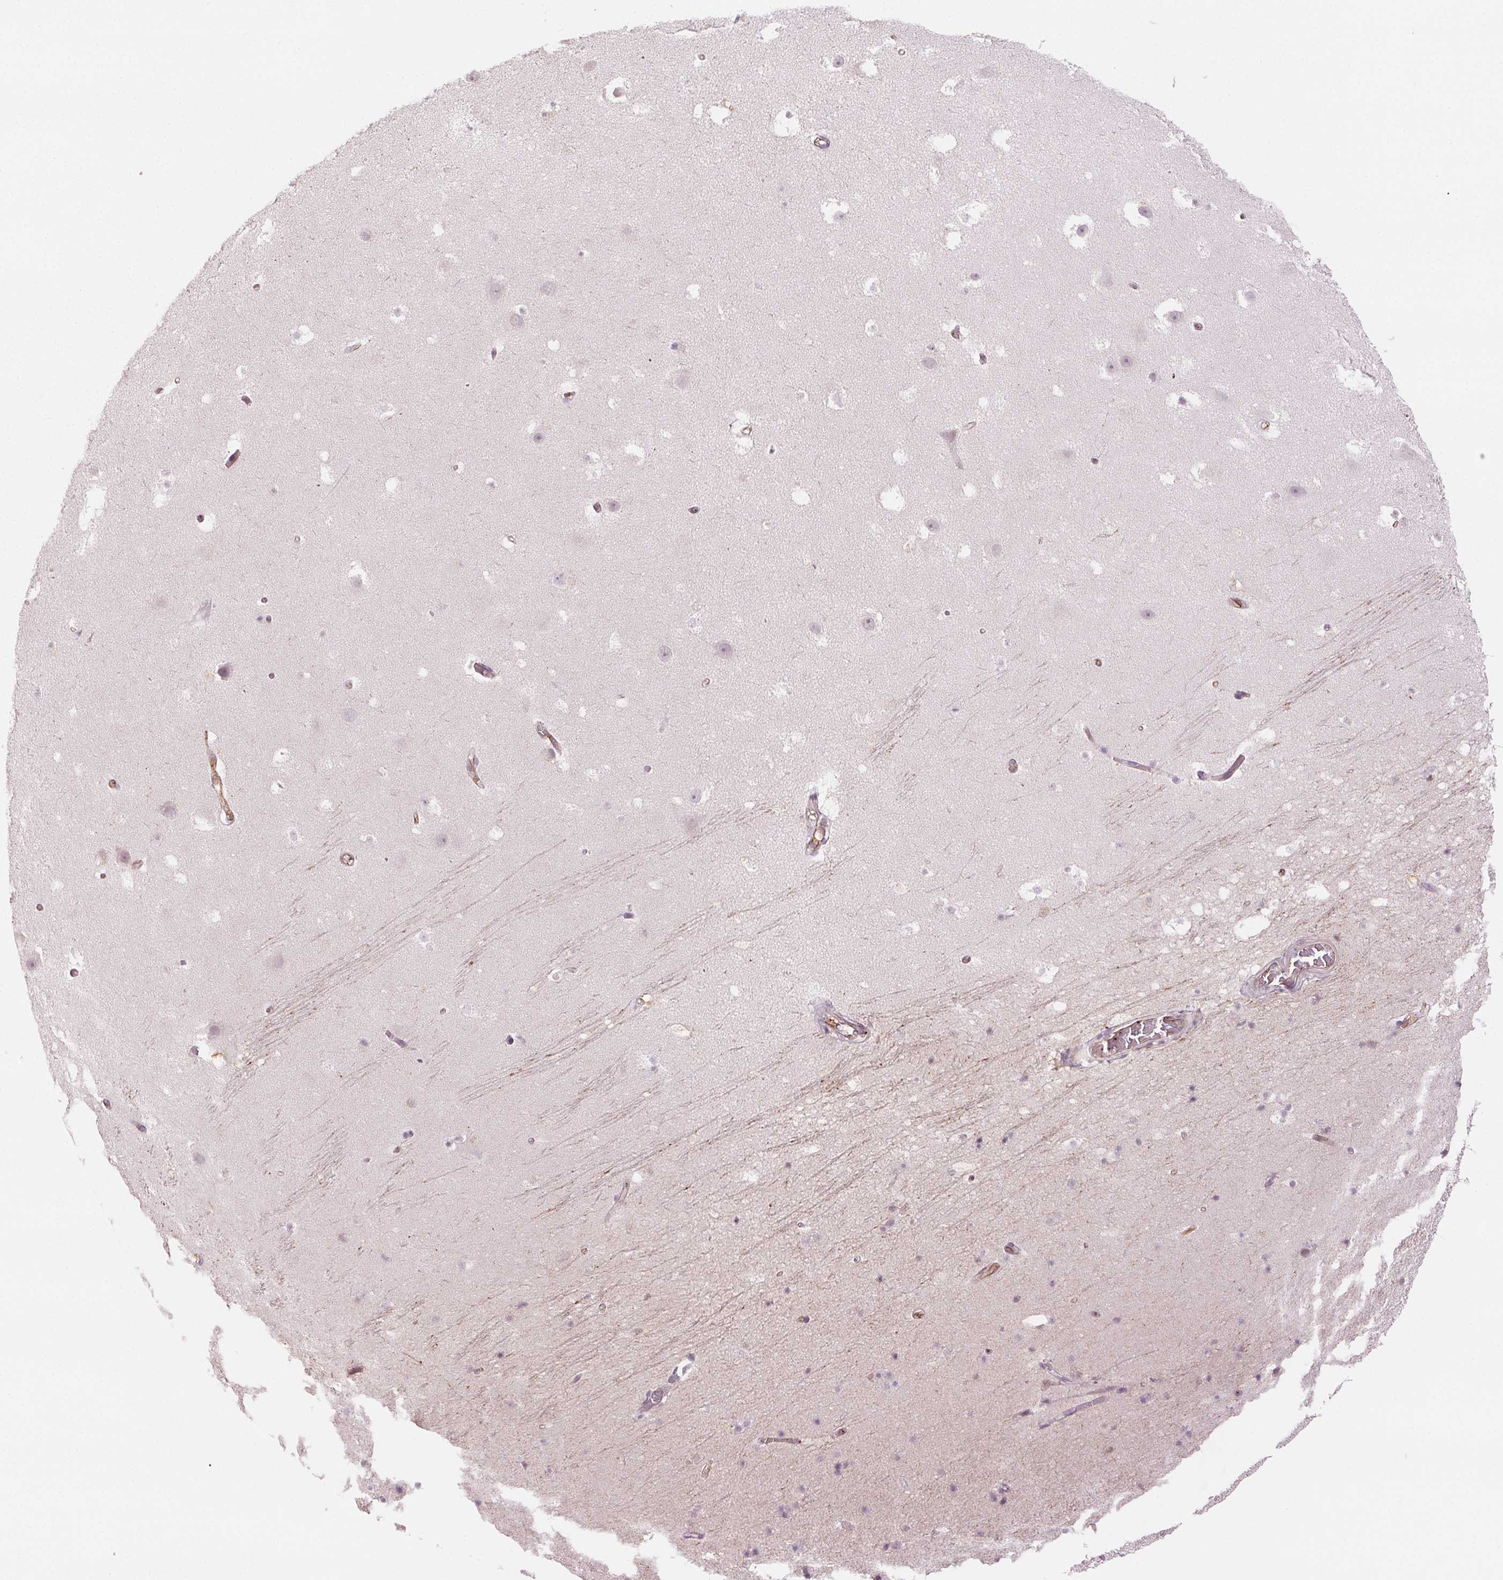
{"staining": {"intensity": "negative", "quantity": "none", "location": "none"}, "tissue": "hippocampus", "cell_type": "Glial cells", "image_type": "normal", "snomed": [{"axis": "morphology", "description": "Normal tissue, NOS"}, {"axis": "topography", "description": "Hippocampus"}], "caption": "The immunohistochemistry photomicrograph has no significant staining in glial cells of hippocampus.", "gene": "AIF1L", "patient": {"sex": "male", "age": 26}}